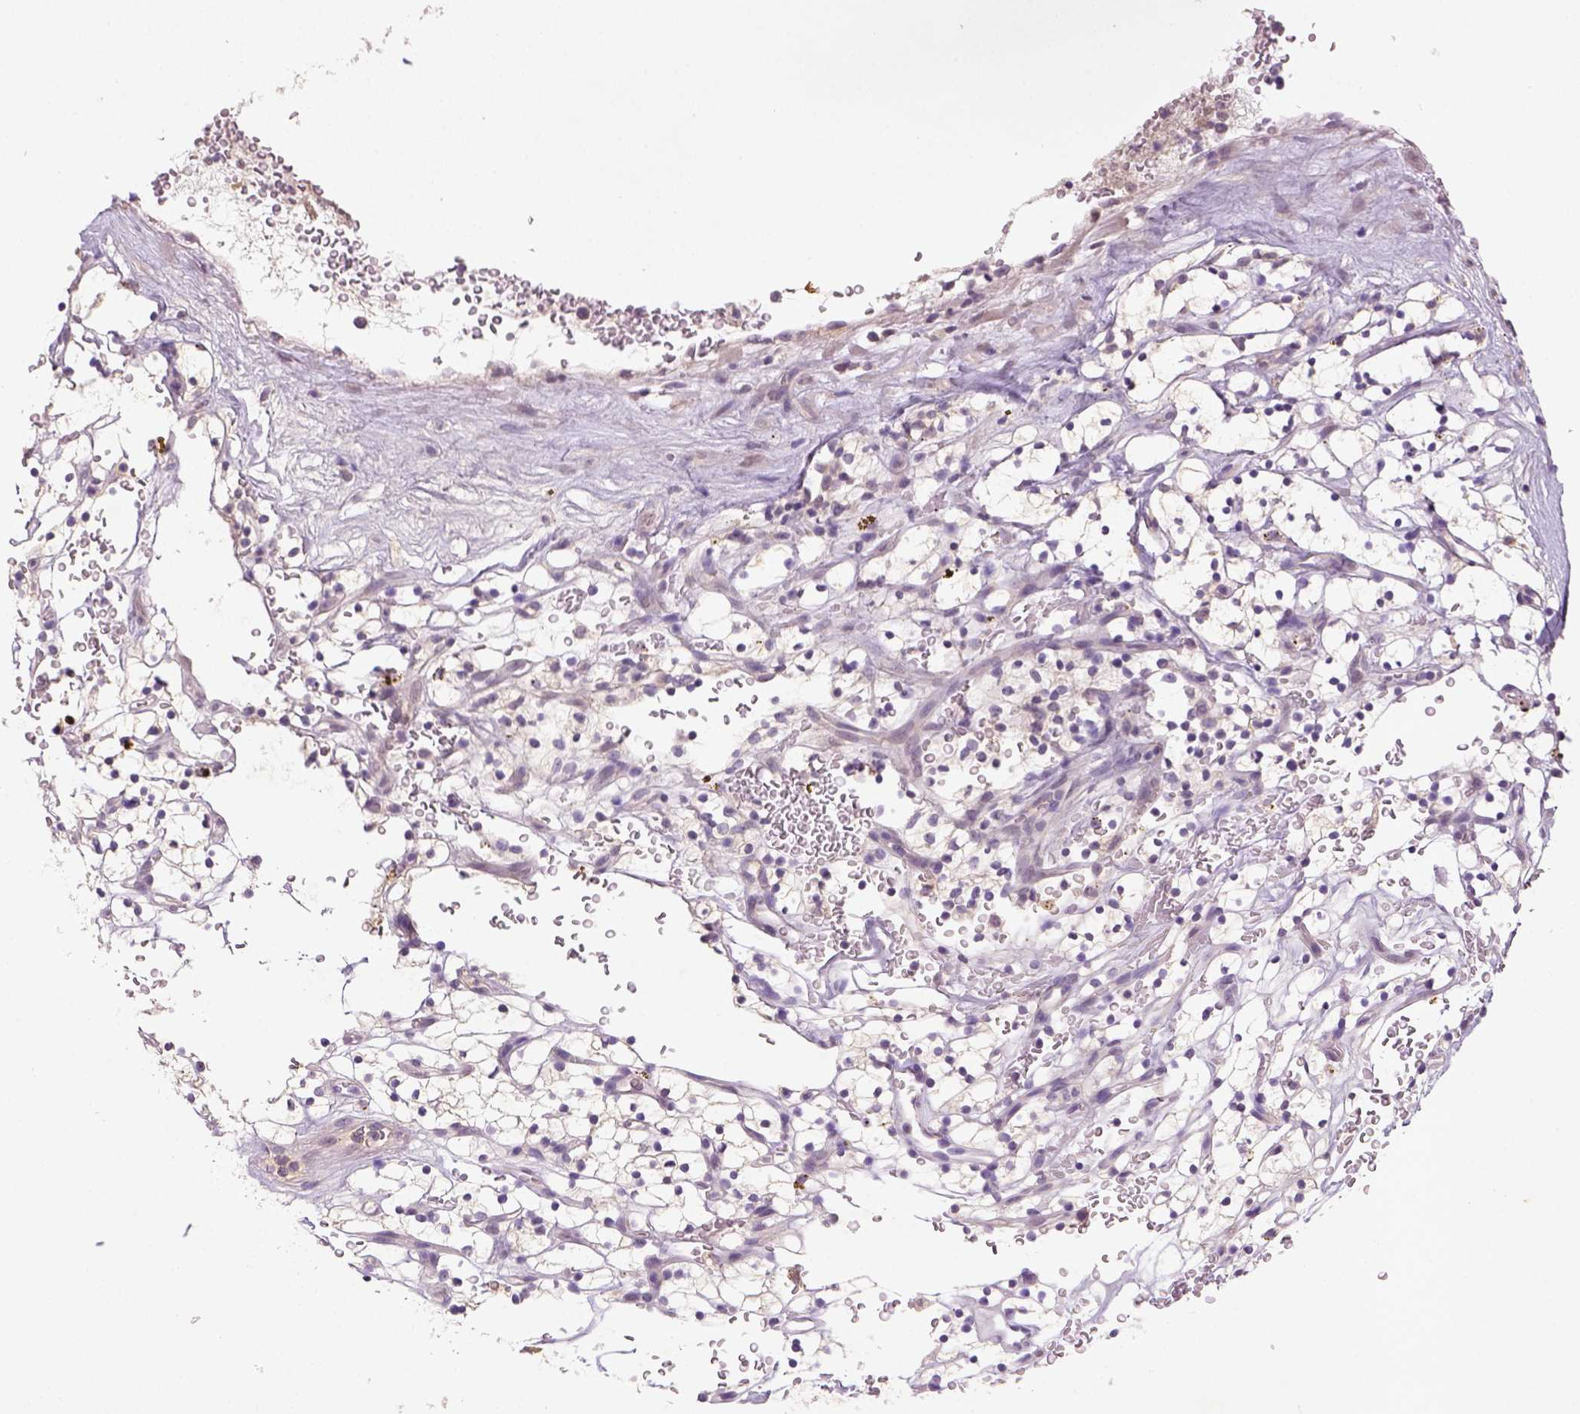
{"staining": {"intensity": "negative", "quantity": "none", "location": "none"}, "tissue": "renal cancer", "cell_type": "Tumor cells", "image_type": "cancer", "snomed": [{"axis": "morphology", "description": "Adenocarcinoma, NOS"}, {"axis": "topography", "description": "Kidney"}], "caption": "The micrograph shows no significant positivity in tumor cells of renal adenocarcinoma. (DAB (3,3'-diaminobenzidine) immunohistochemistry with hematoxylin counter stain).", "gene": "NLGN2", "patient": {"sex": "female", "age": 64}}